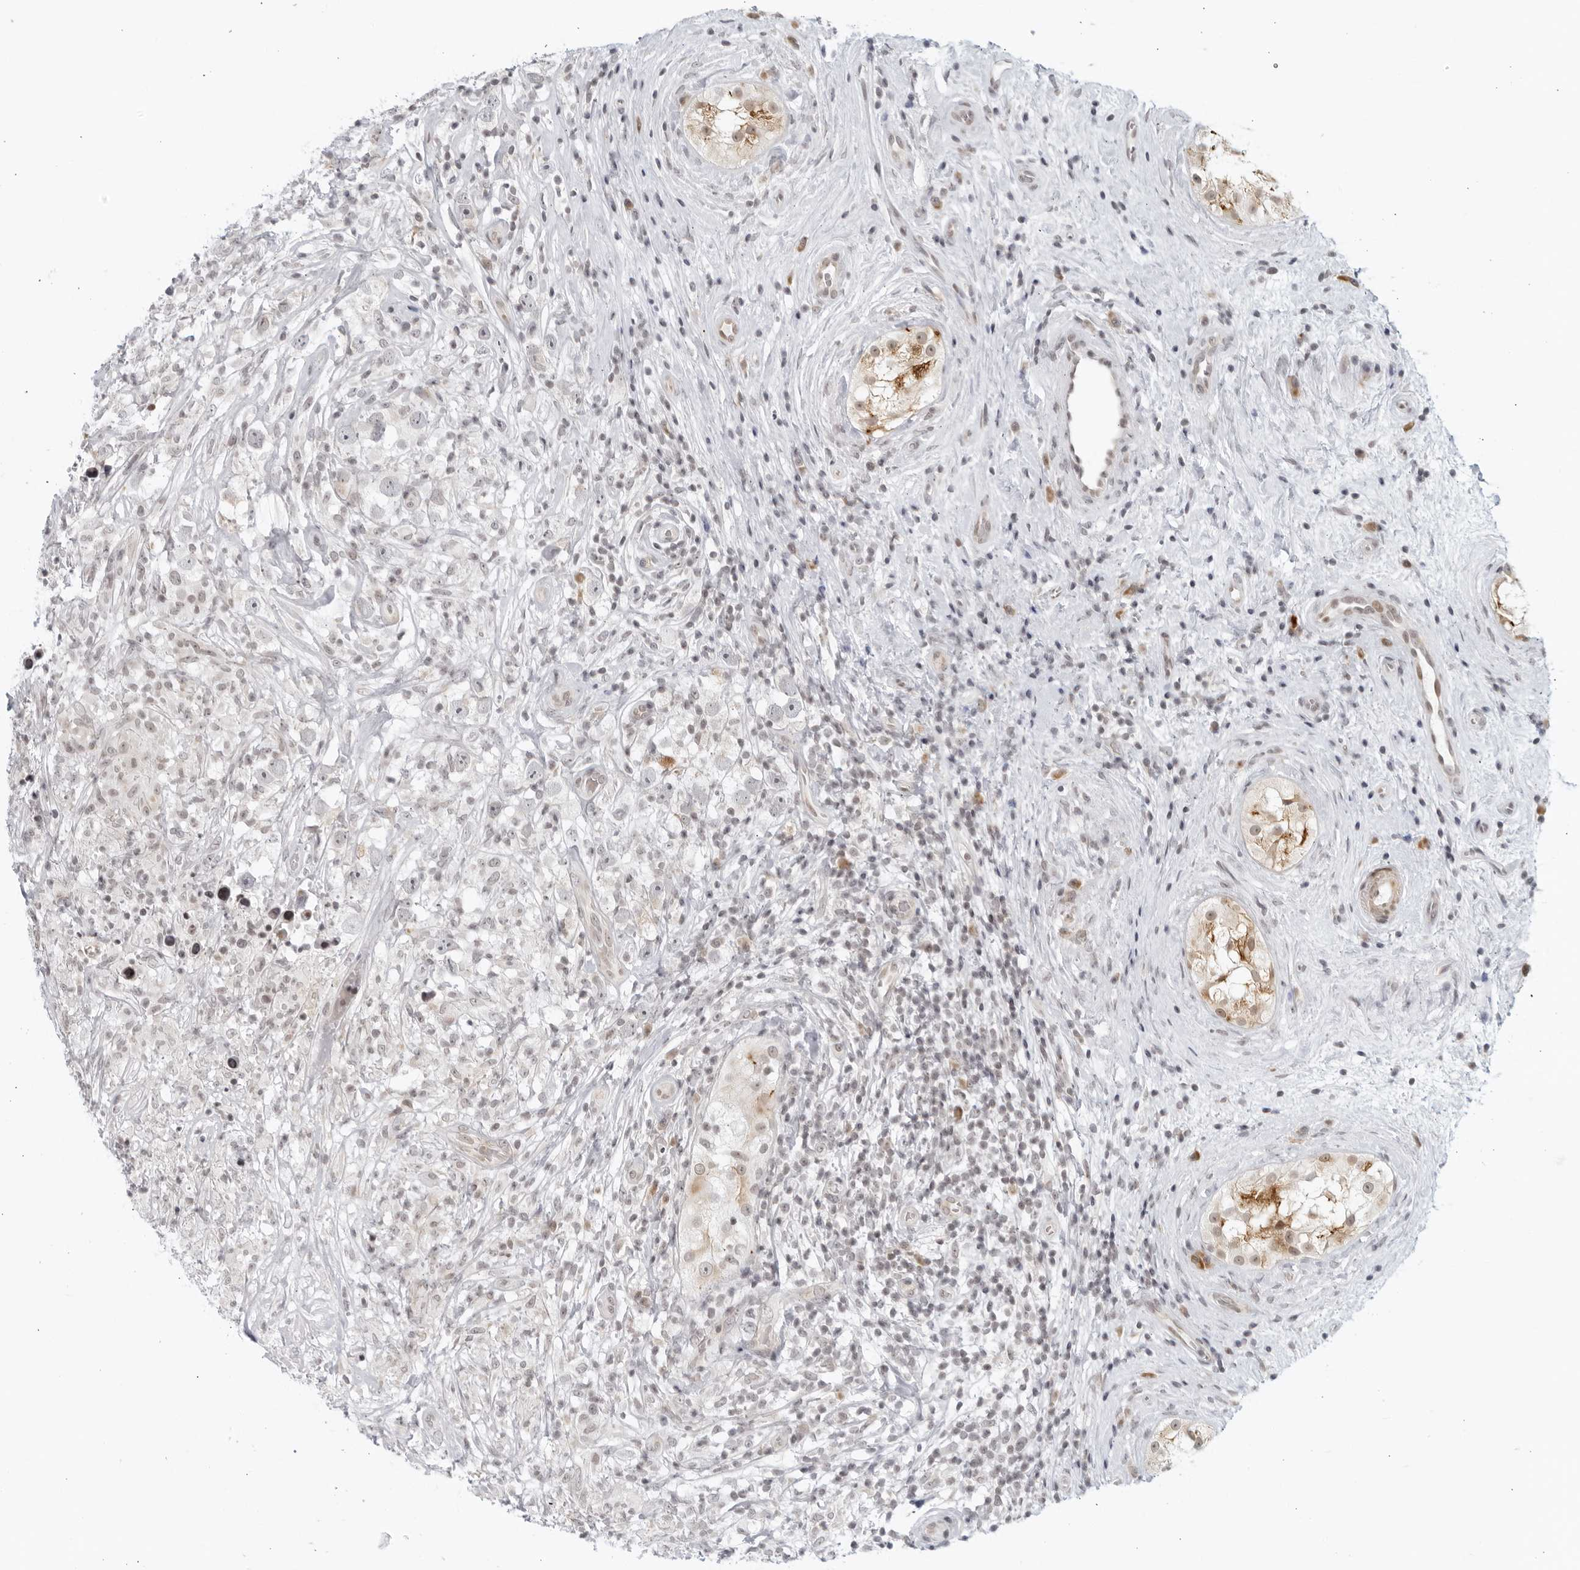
{"staining": {"intensity": "negative", "quantity": "none", "location": "none"}, "tissue": "testis cancer", "cell_type": "Tumor cells", "image_type": "cancer", "snomed": [{"axis": "morphology", "description": "Seminoma, NOS"}, {"axis": "topography", "description": "Testis"}], "caption": "Photomicrograph shows no significant protein staining in tumor cells of testis seminoma.", "gene": "RAB11FIP3", "patient": {"sex": "male", "age": 49}}